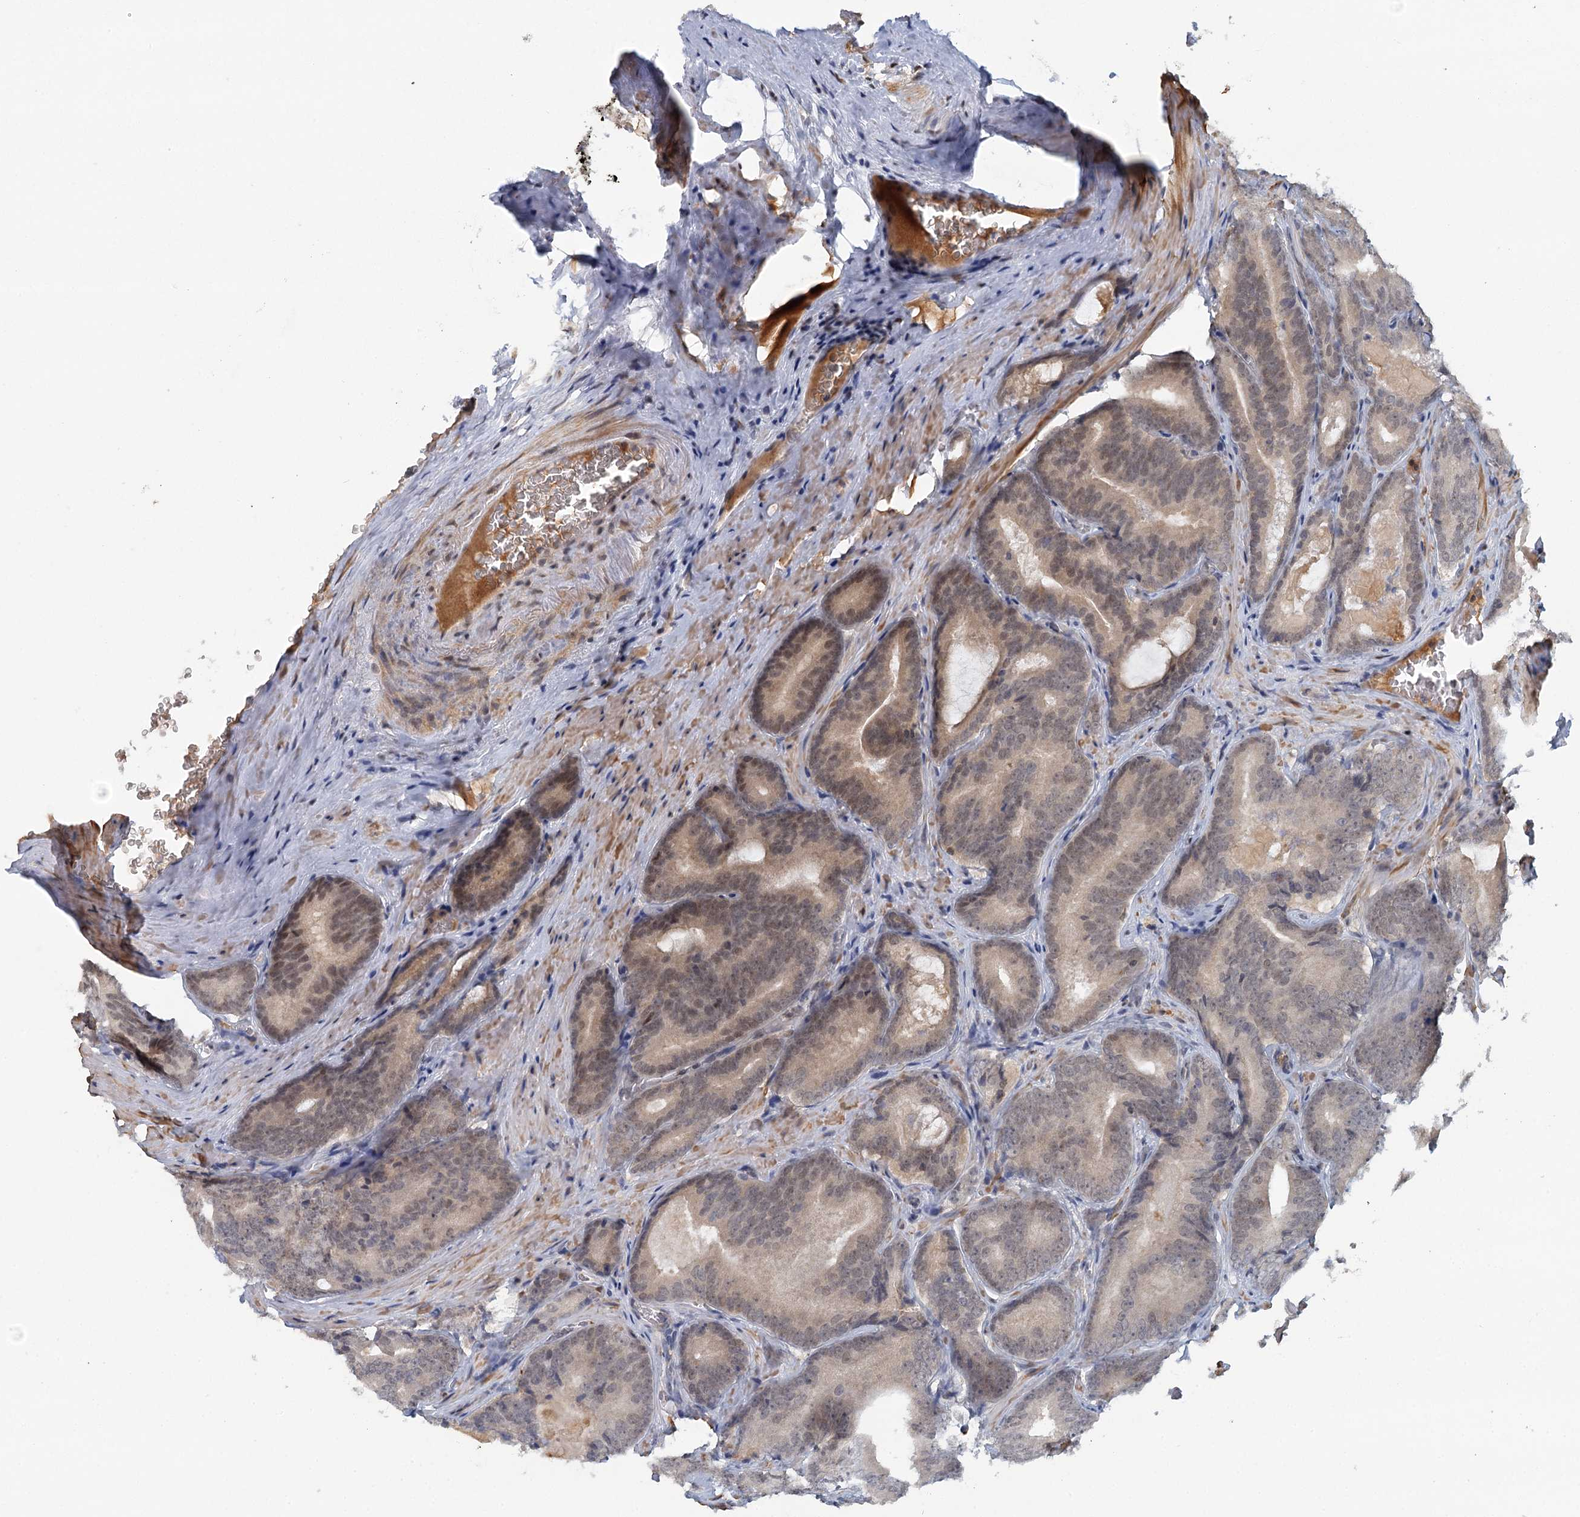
{"staining": {"intensity": "weak", "quantity": "25%-75%", "location": "nuclear"}, "tissue": "prostate cancer", "cell_type": "Tumor cells", "image_type": "cancer", "snomed": [{"axis": "morphology", "description": "Adenocarcinoma, High grade"}, {"axis": "topography", "description": "Prostate"}], "caption": "A high-resolution image shows immunohistochemistry (IHC) staining of adenocarcinoma (high-grade) (prostate), which displays weak nuclear staining in about 25%-75% of tumor cells.", "gene": "GPATCH11", "patient": {"sex": "male", "age": 66}}